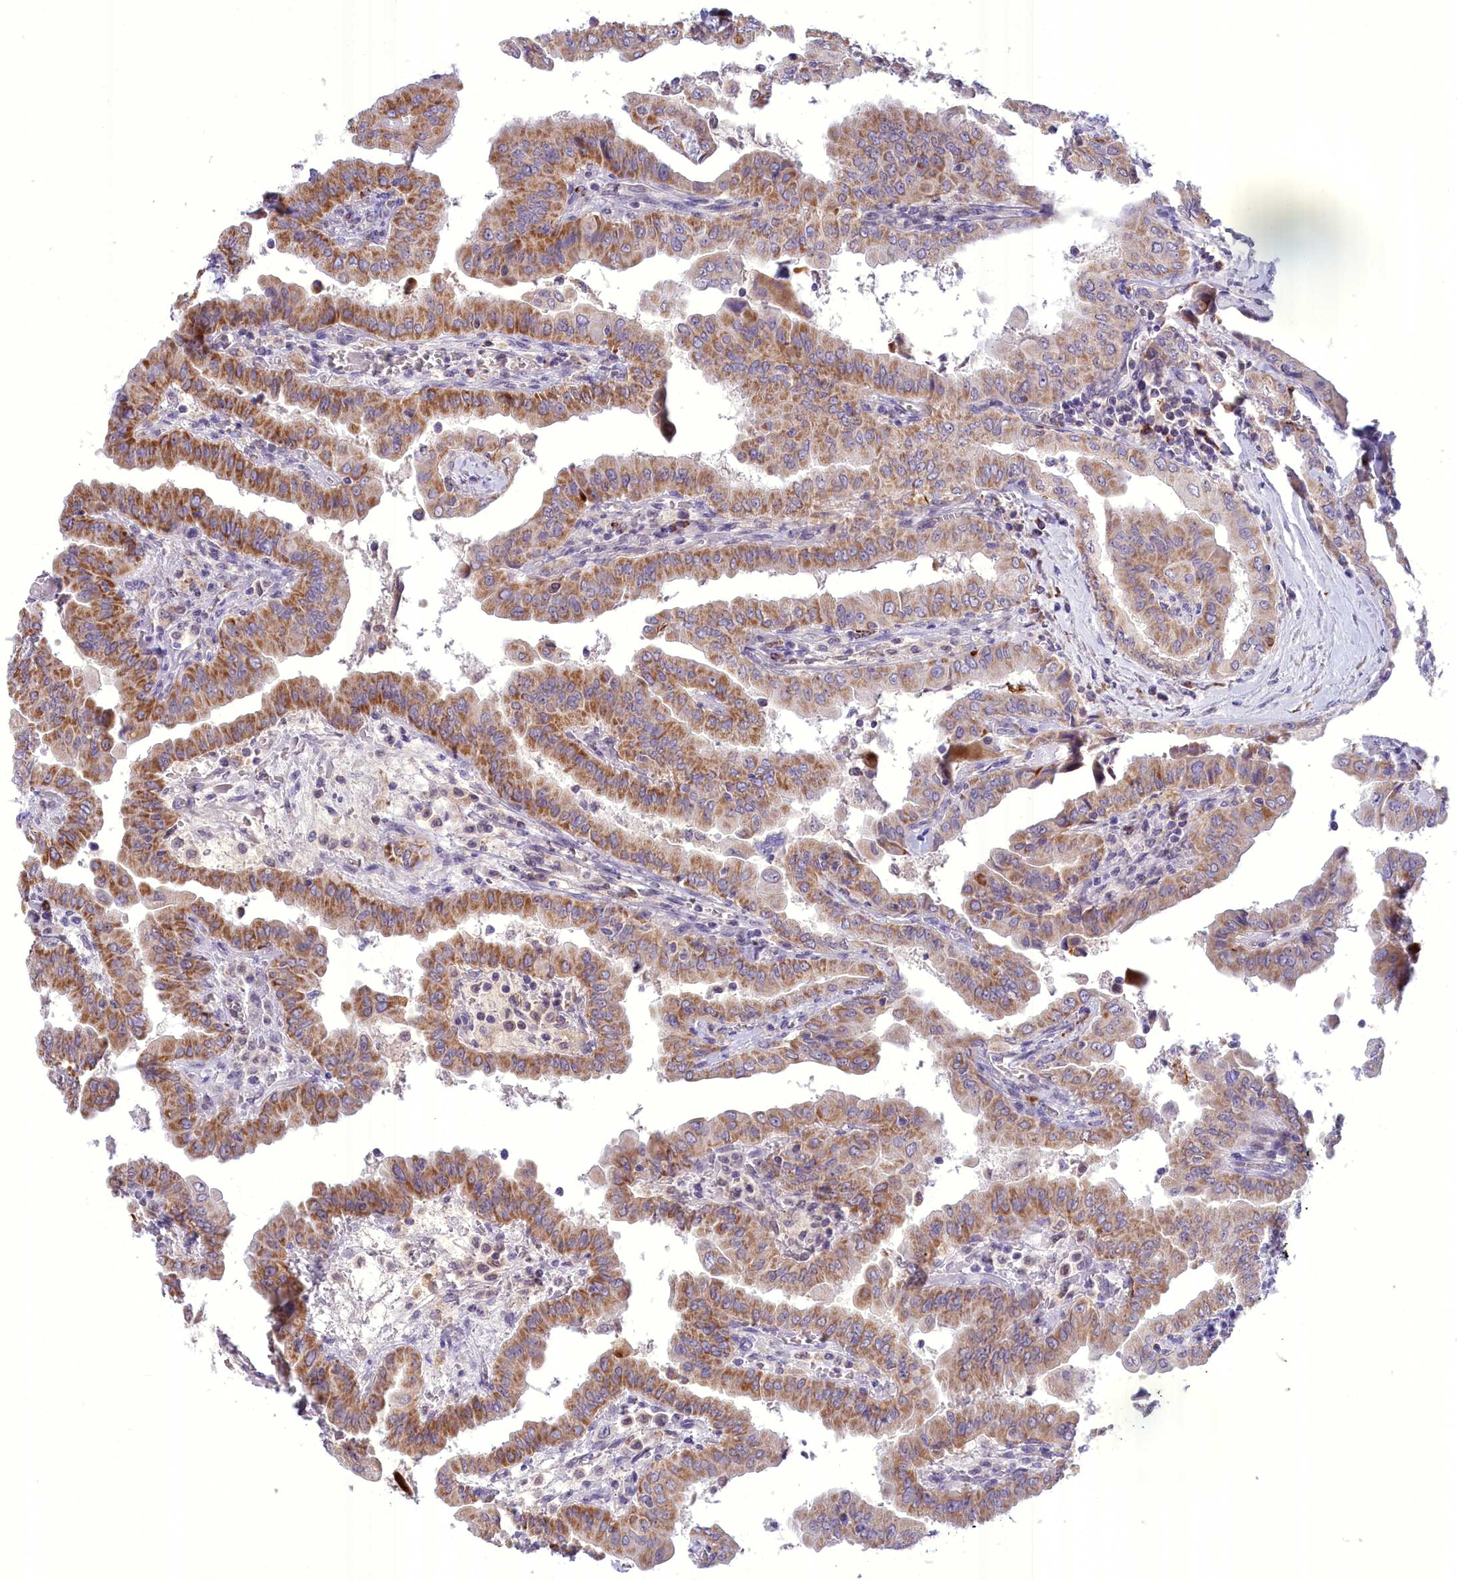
{"staining": {"intensity": "moderate", "quantity": ">75%", "location": "cytoplasmic/membranous"}, "tissue": "thyroid cancer", "cell_type": "Tumor cells", "image_type": "cancer", "snomed": [{"axis": "morphology", "description": "Papillary adenocarcinoma, NOS"}, {"axis": "topography", "description": "Thyroid gland"}], "caption": "Immunohistochemical staining of thyroid papillary adenocarcinoma shows medium levels of moderate cytoplasmic/membranous positivity in approximately >75% of tumor cells.", "gene": "FAM149B1", "patient": {"sex": "male", "age": 33}}